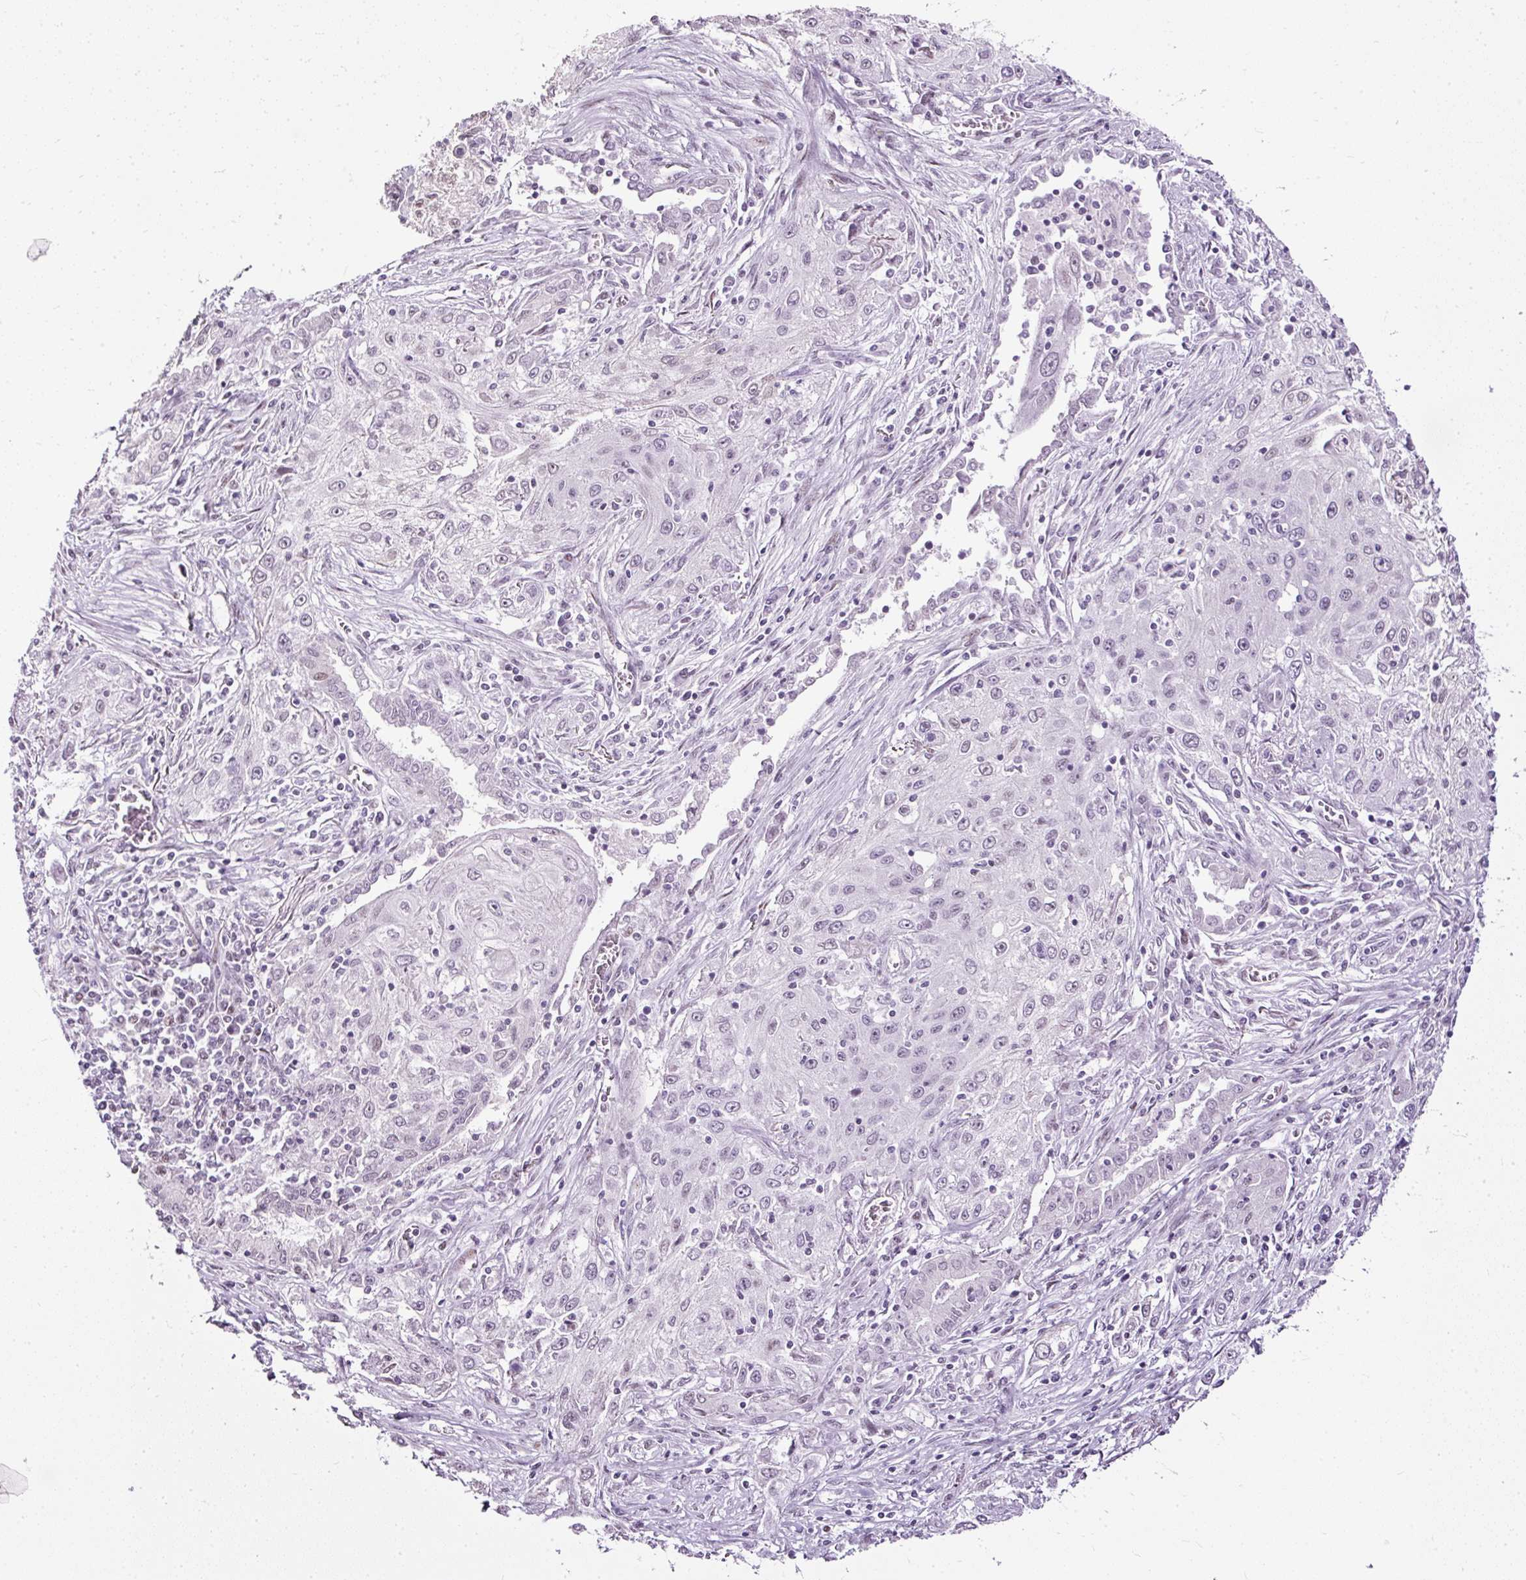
{"staining": {"intensity": "weak", "quantity": "<25%", "location": "nuclear"}, "tissue": "lung cancer", "cell_type": "Tumor cells", "image_type": "cancer", "snomed": [{"axis": "morphology", "description": "Squamous cell carcinoma, NOS"}, {"axis": "topography", "description": "Lung"}], "caption": "The photomicrograph reveals no staining of tumor cells in lung cancer (squamous cell carcinoma).", "gene": "PDE6B", "patient": {"sex": "female", "age": 69}}